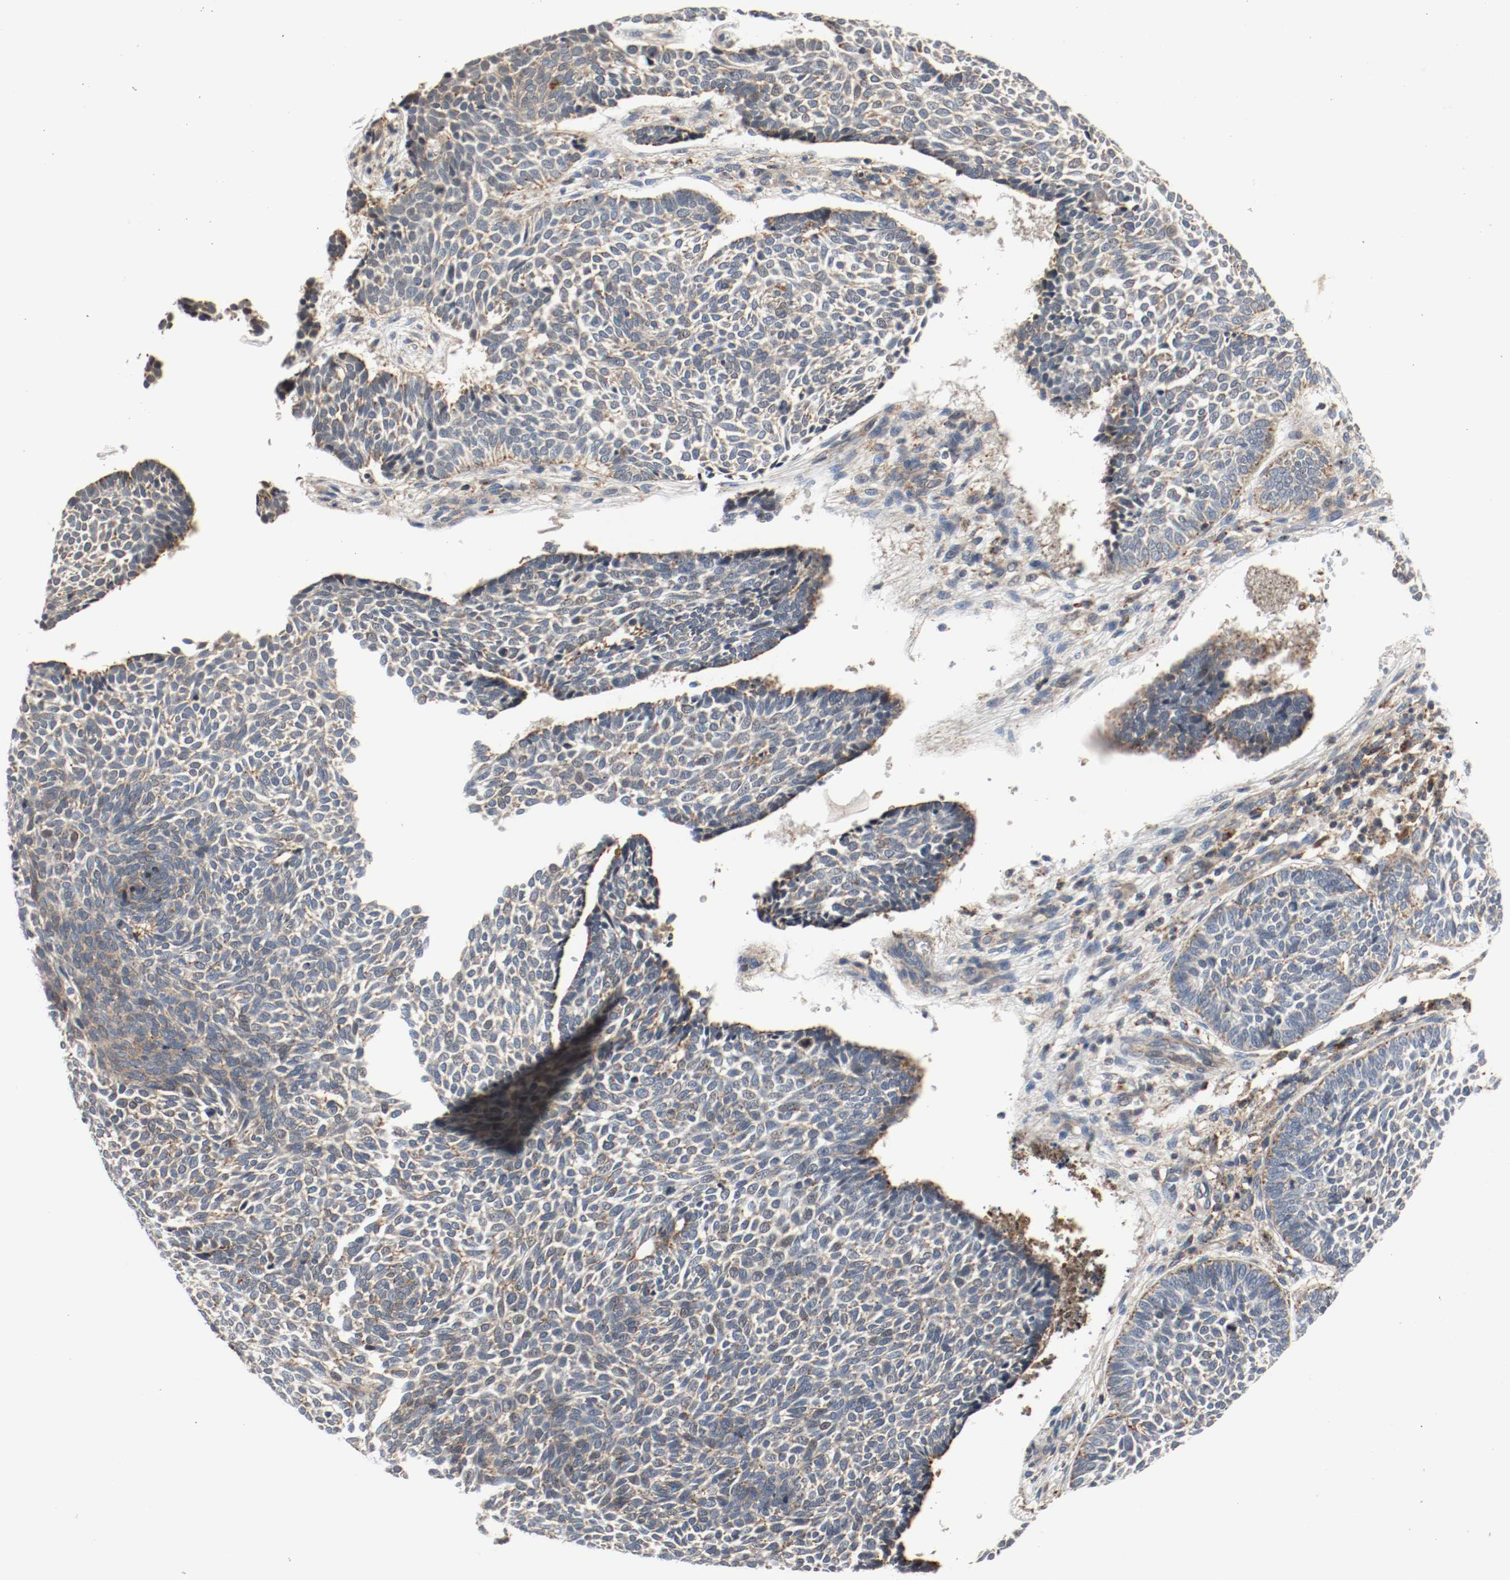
{"staining": {"intensity": "moderate", "quantity": ">75%", "location": "cytoplasmic/membranous"}, "tissue": "skin cancer", "cell_type": "Tumor cells", "image_type": "cancer", "snomed": [{"axis": "morphology", "description": "Normal tissue, NOS"}, {"axis": "morphology", "description": "Basal cell carcinoma"}, {"axis": "topography", "description": "Skin"}], "caption": "Protein staining exhibits moderate cytoplasmic/membranous staining in about >75% of tumor cells in skin cancer (basal cell carcinoma).", "gene": "LAMP2", "patient": {"sex": "male", "age": 87}}